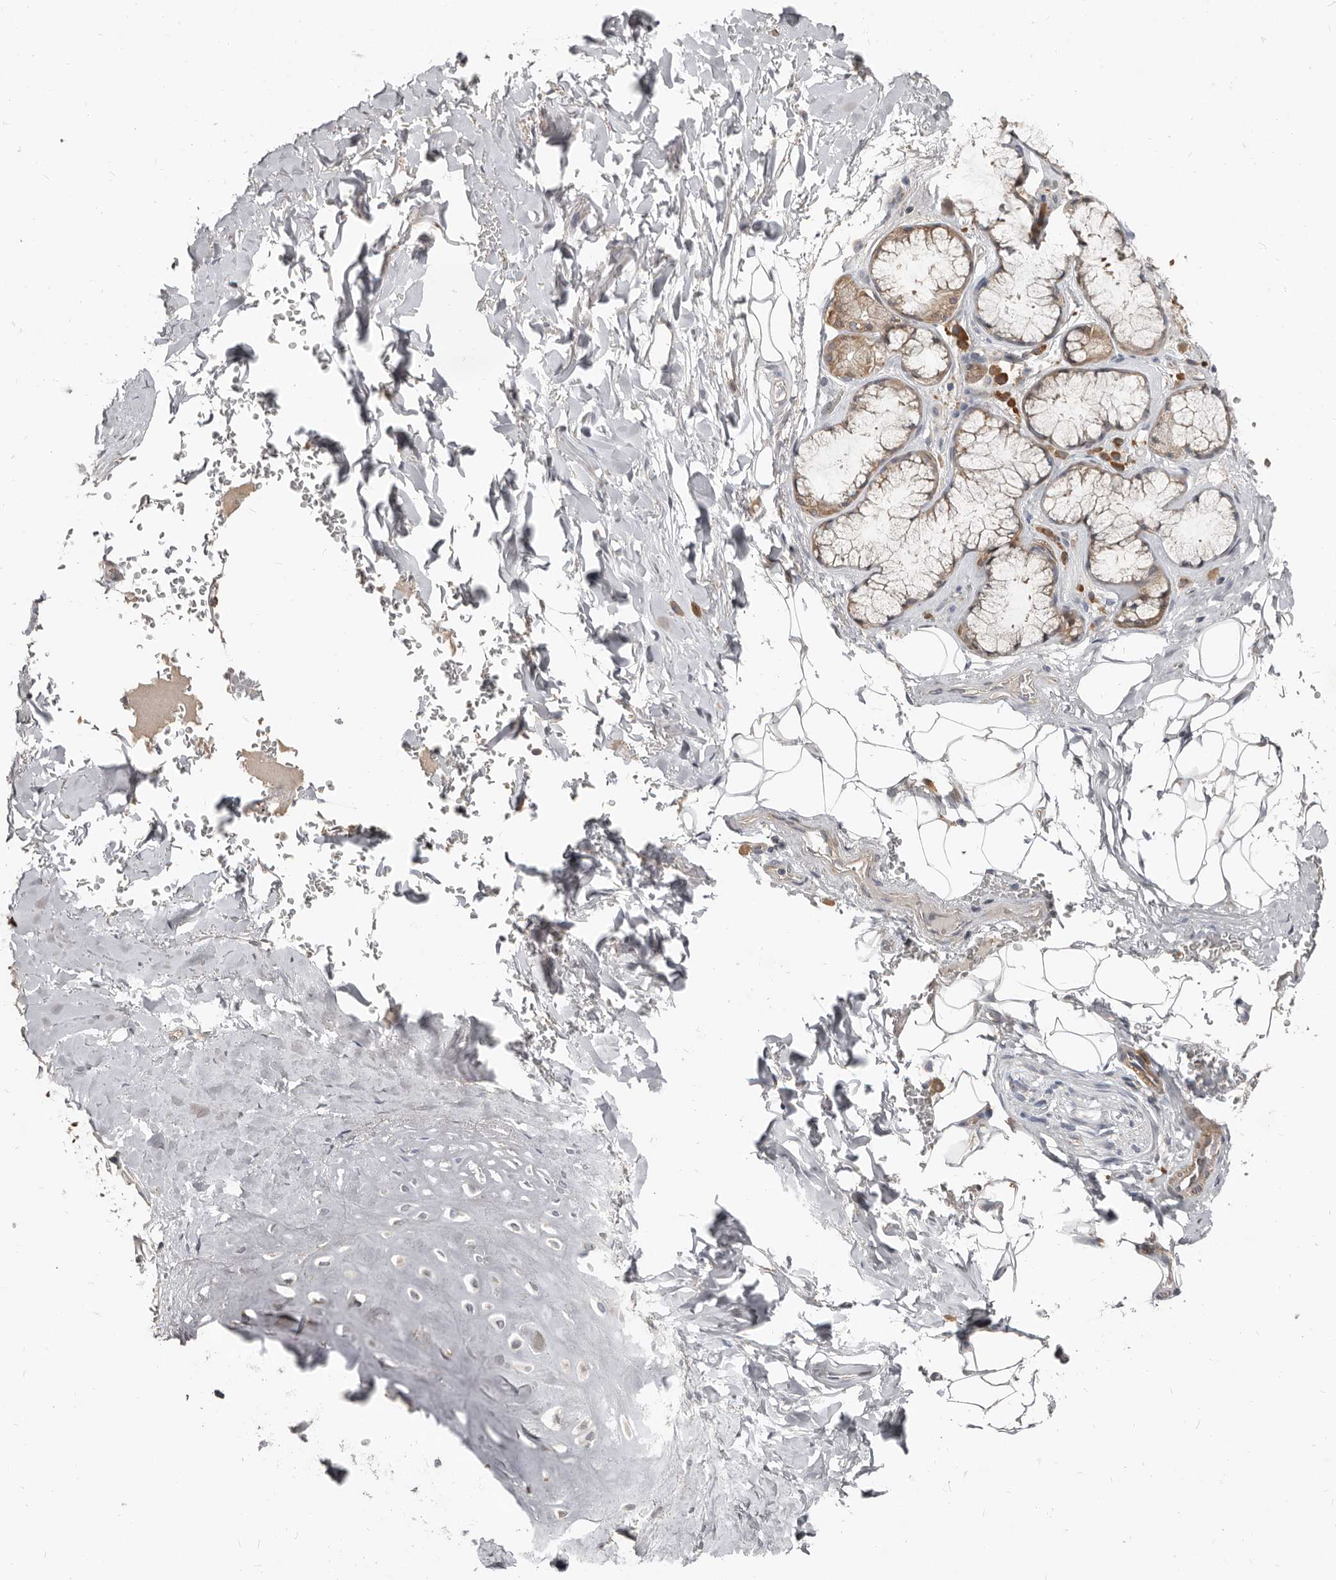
{"staining": {"intensity": "weak", "quantity": ">75%", "location": "cytoplasmic/membranous"}, "tissue": "adipose tissue", "cell_type": "Adipocytes", "image_type": "normal", "snomed": [{"axis": "morphology", "description": "Normal tissue, NOS"}, {"axis": "topography", "description": "Cartilage tissue"}], "caption": "Protein staining by IHC reveals weak cytoplasmic/membranous staining in about >75% of adipocytes in benign adipose tissue.", "gene": "AKNAD1", "patient": {"sex": "female", "age": 63}}